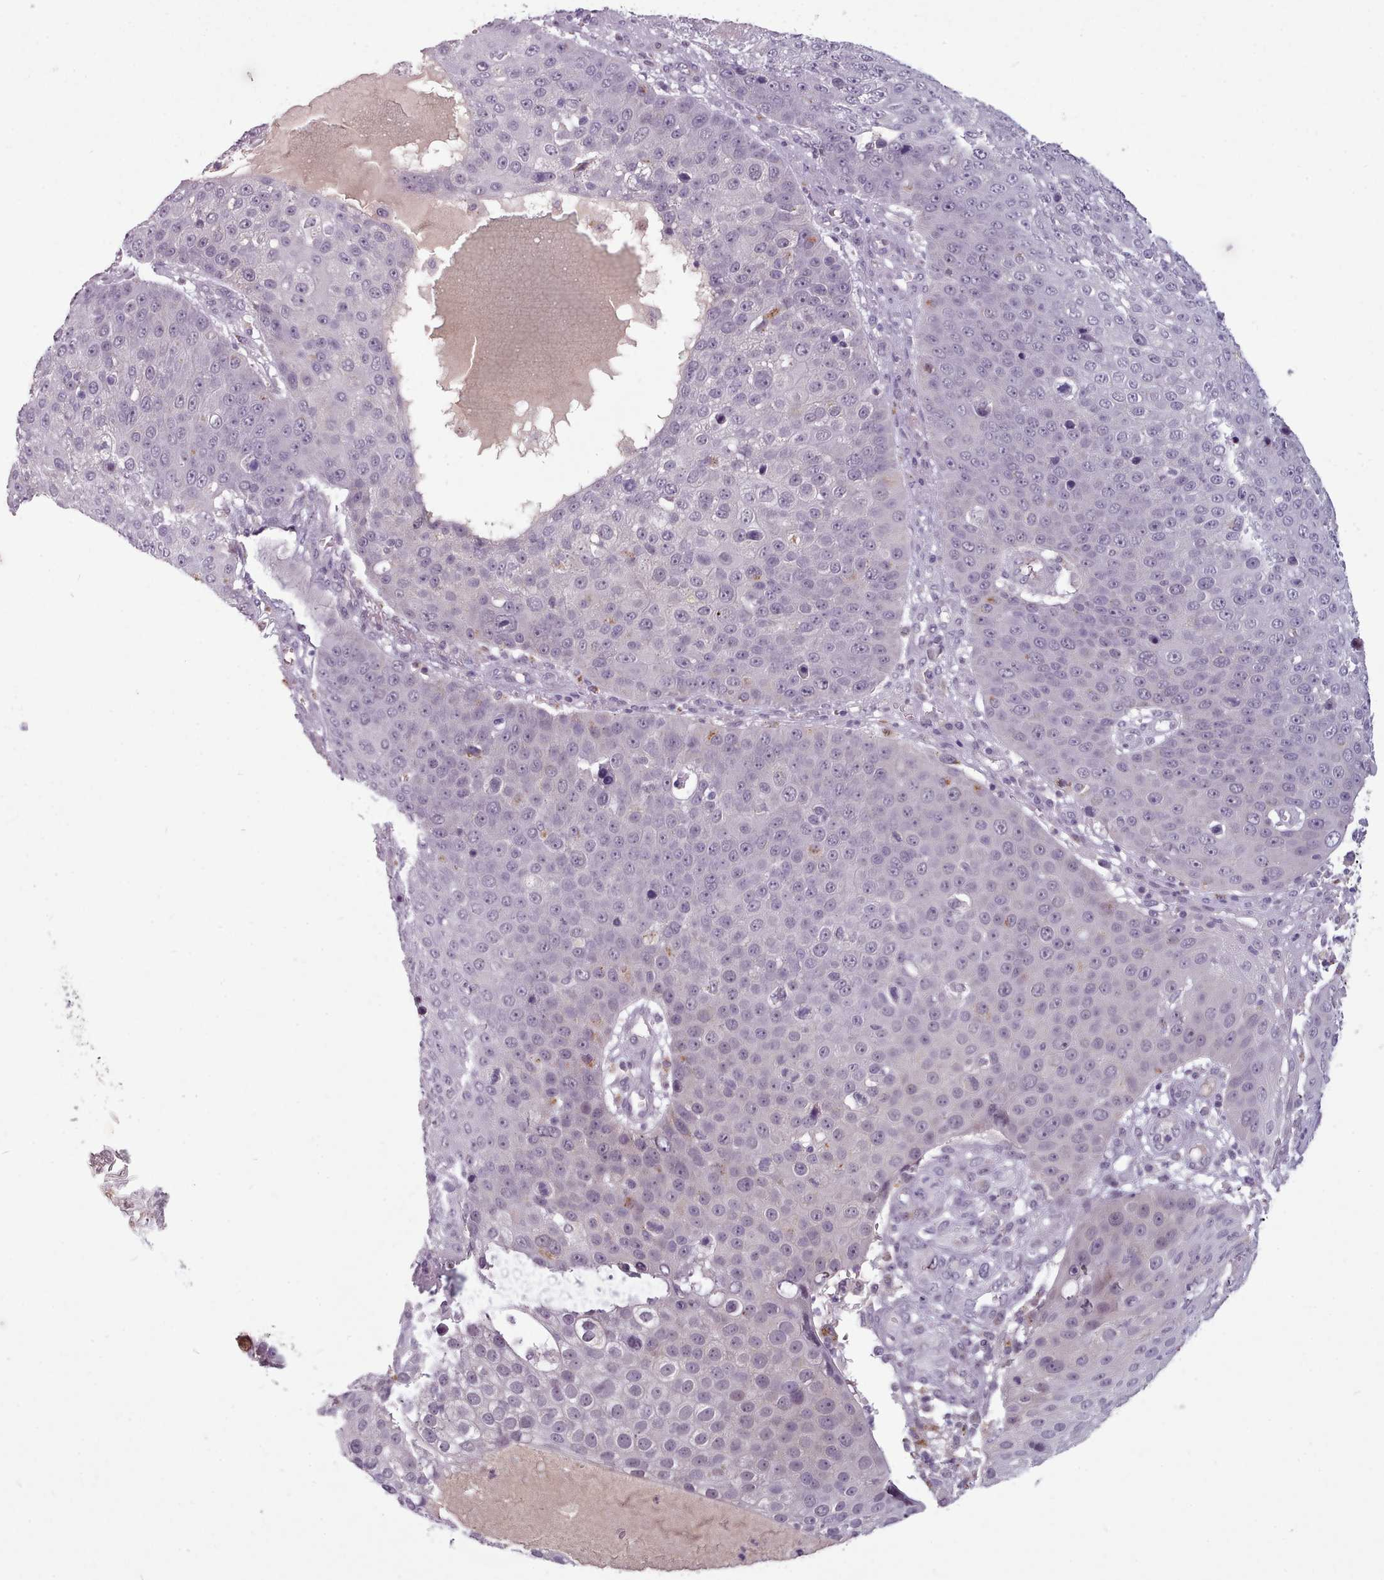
{"staining": {"intensity": "negative", "quantity": "none", "location": "none"}, "tissue": "skin cancer", "cell_type": "Tumor cells", "image_type": "cancer", "snomed": [{"axis": "morphology", "description": "Squamous cell carcinoma, NOS"}, {"axis": "topography", "description": "Skin"}], "caption": "The immunohistochemistry (IHC) micrograph has no significant positivity in tumor cells of squamous cell carcinoma (skin) tissue. (Brightfield microscopy of DAB immunohistochemistry (IHC) at high magnification).", "gene": "PBX4", "patient": {"sex": "male", "age": 71}}